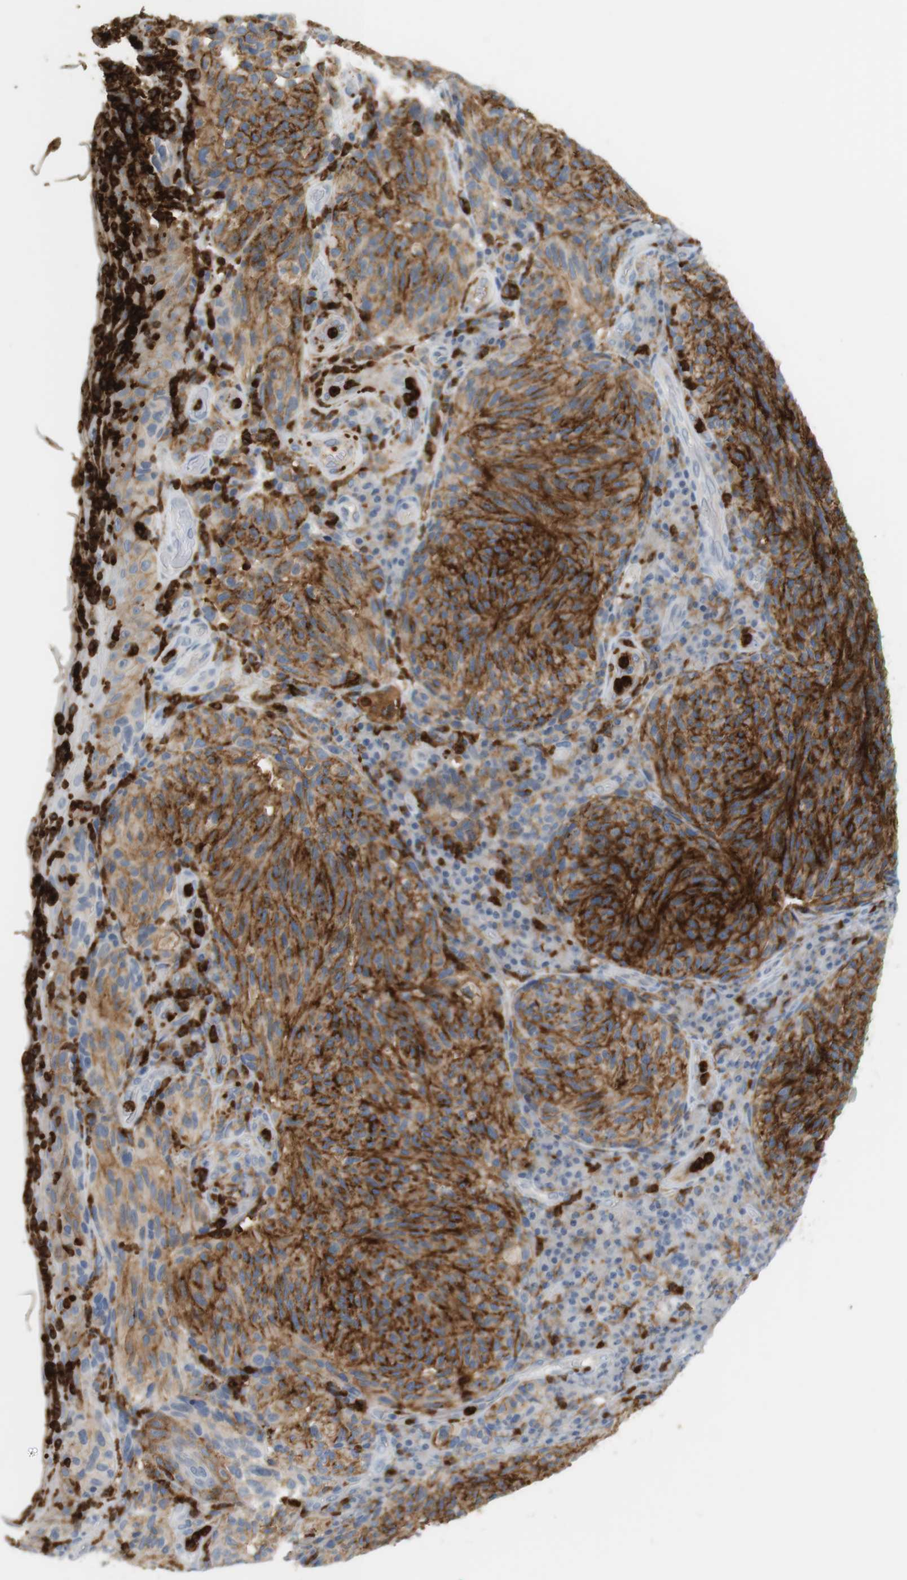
{"staining": {"intensity": "strong", "quantity": ">75%", "location": "cytoplasmic/membranous"}, "tissue": "melanoma", "cell_type": "Tumor cells", "image_type": "cancer", "snomed": [{"axis": "morphology", "description": "Malignant melanoma, NOS"}, {"axis": "topography", "description": "Skin"}], "caption": "Melanoma stained with DAB immunohistochemistry (IHC) shows high levels of strong cytoplasmic/membranous expression in approximately >75% of tumor cells.", "gene": "SIRPA", "patient": {"sex": "female", "age": 73}}